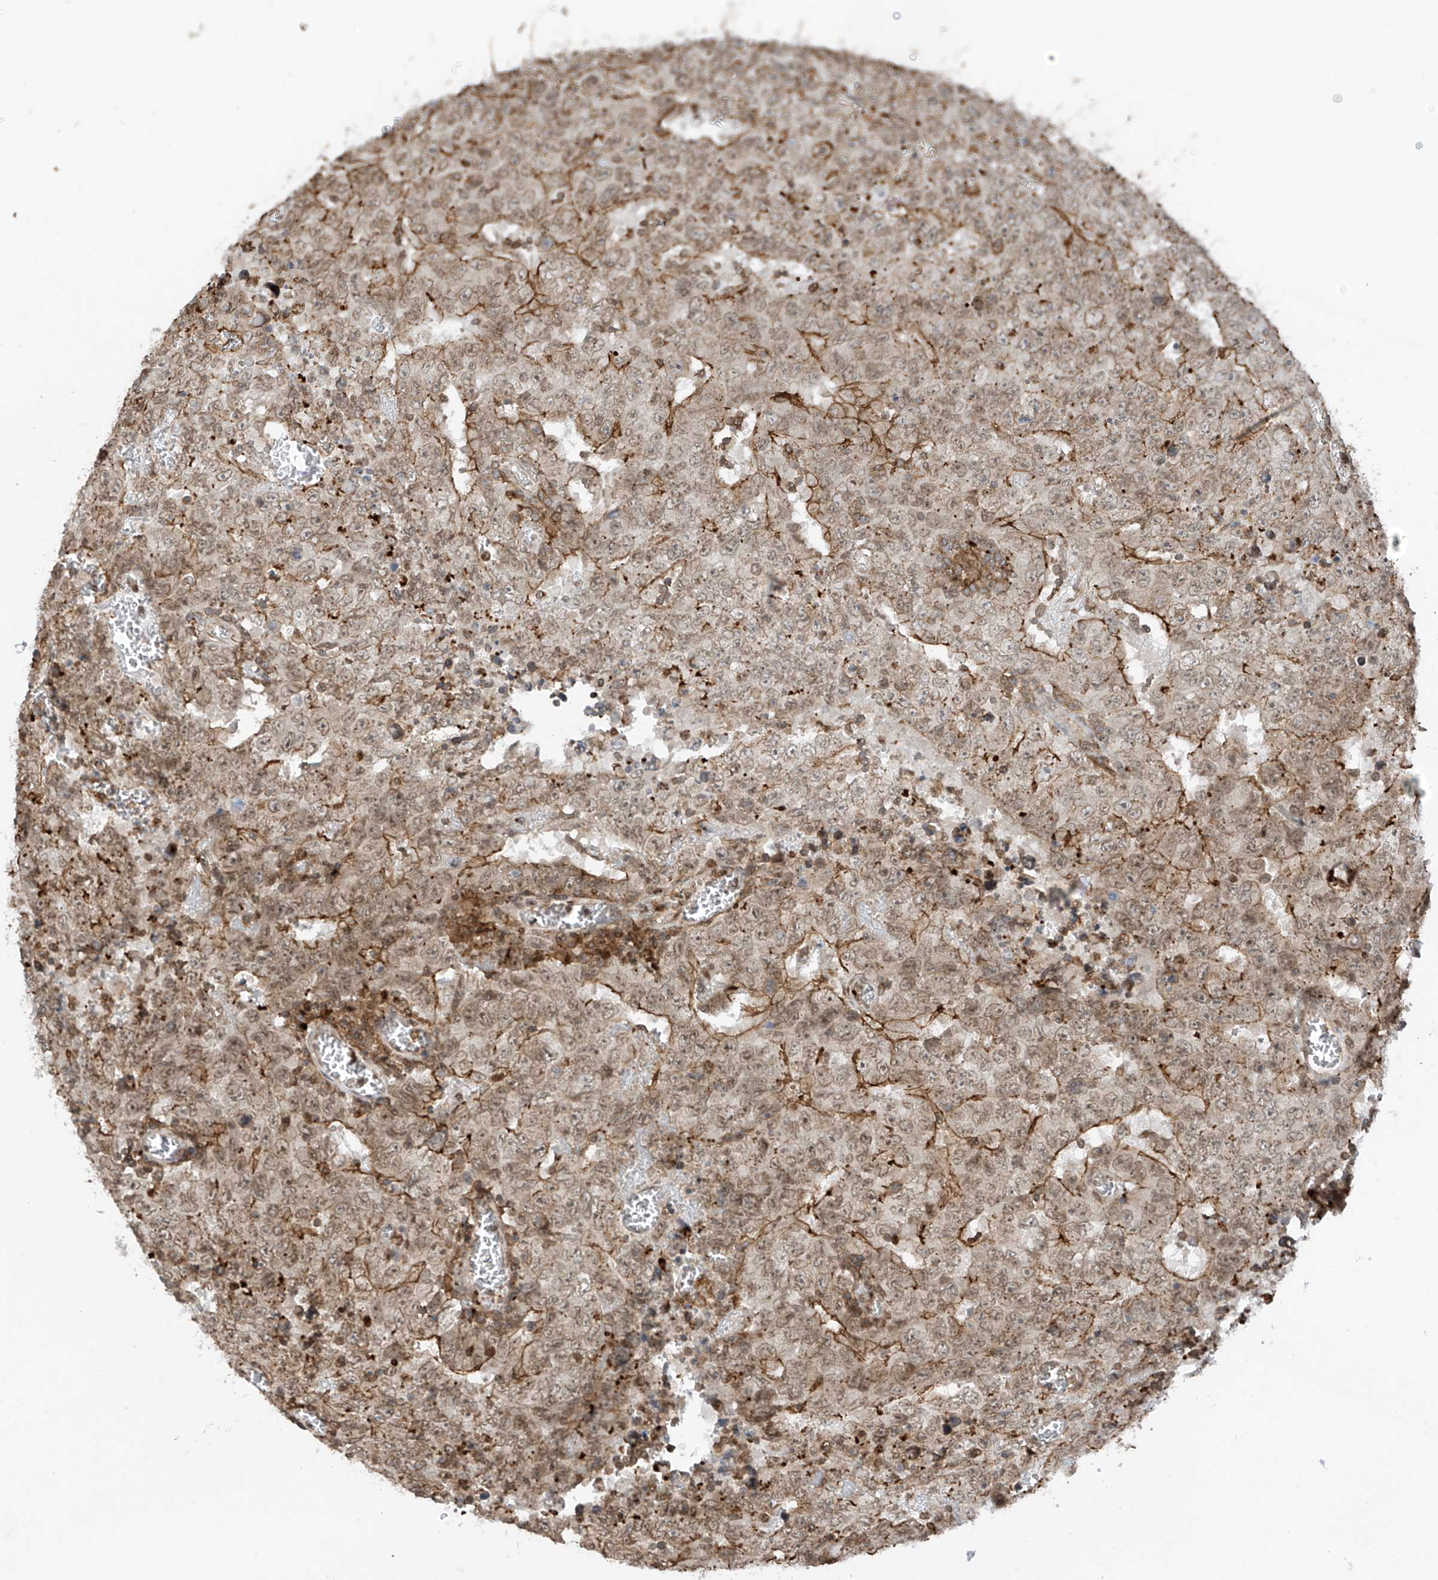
{"staining": {"intensity": "moderate", "quantity": "<25%", "location": "cytoplasmic/membranous"}, "tissue": "testis cancer", "cell_type": "Tumor cells", "image_type": "cancer", "snomed": [{"axis": "morphology", "description": "Carcinoma, Embryonal, NOS"}, {"axis": "topography", "description": "Testis"}], "caption": "This image exhibits immunohistochemistry (IHC) staining of testis cancer, with low moderate cytoplasmic/membranous staining in about <25% of tumor cells.", "gene": "REPIN1", "patient": {"sex": "male", "age": 26}}